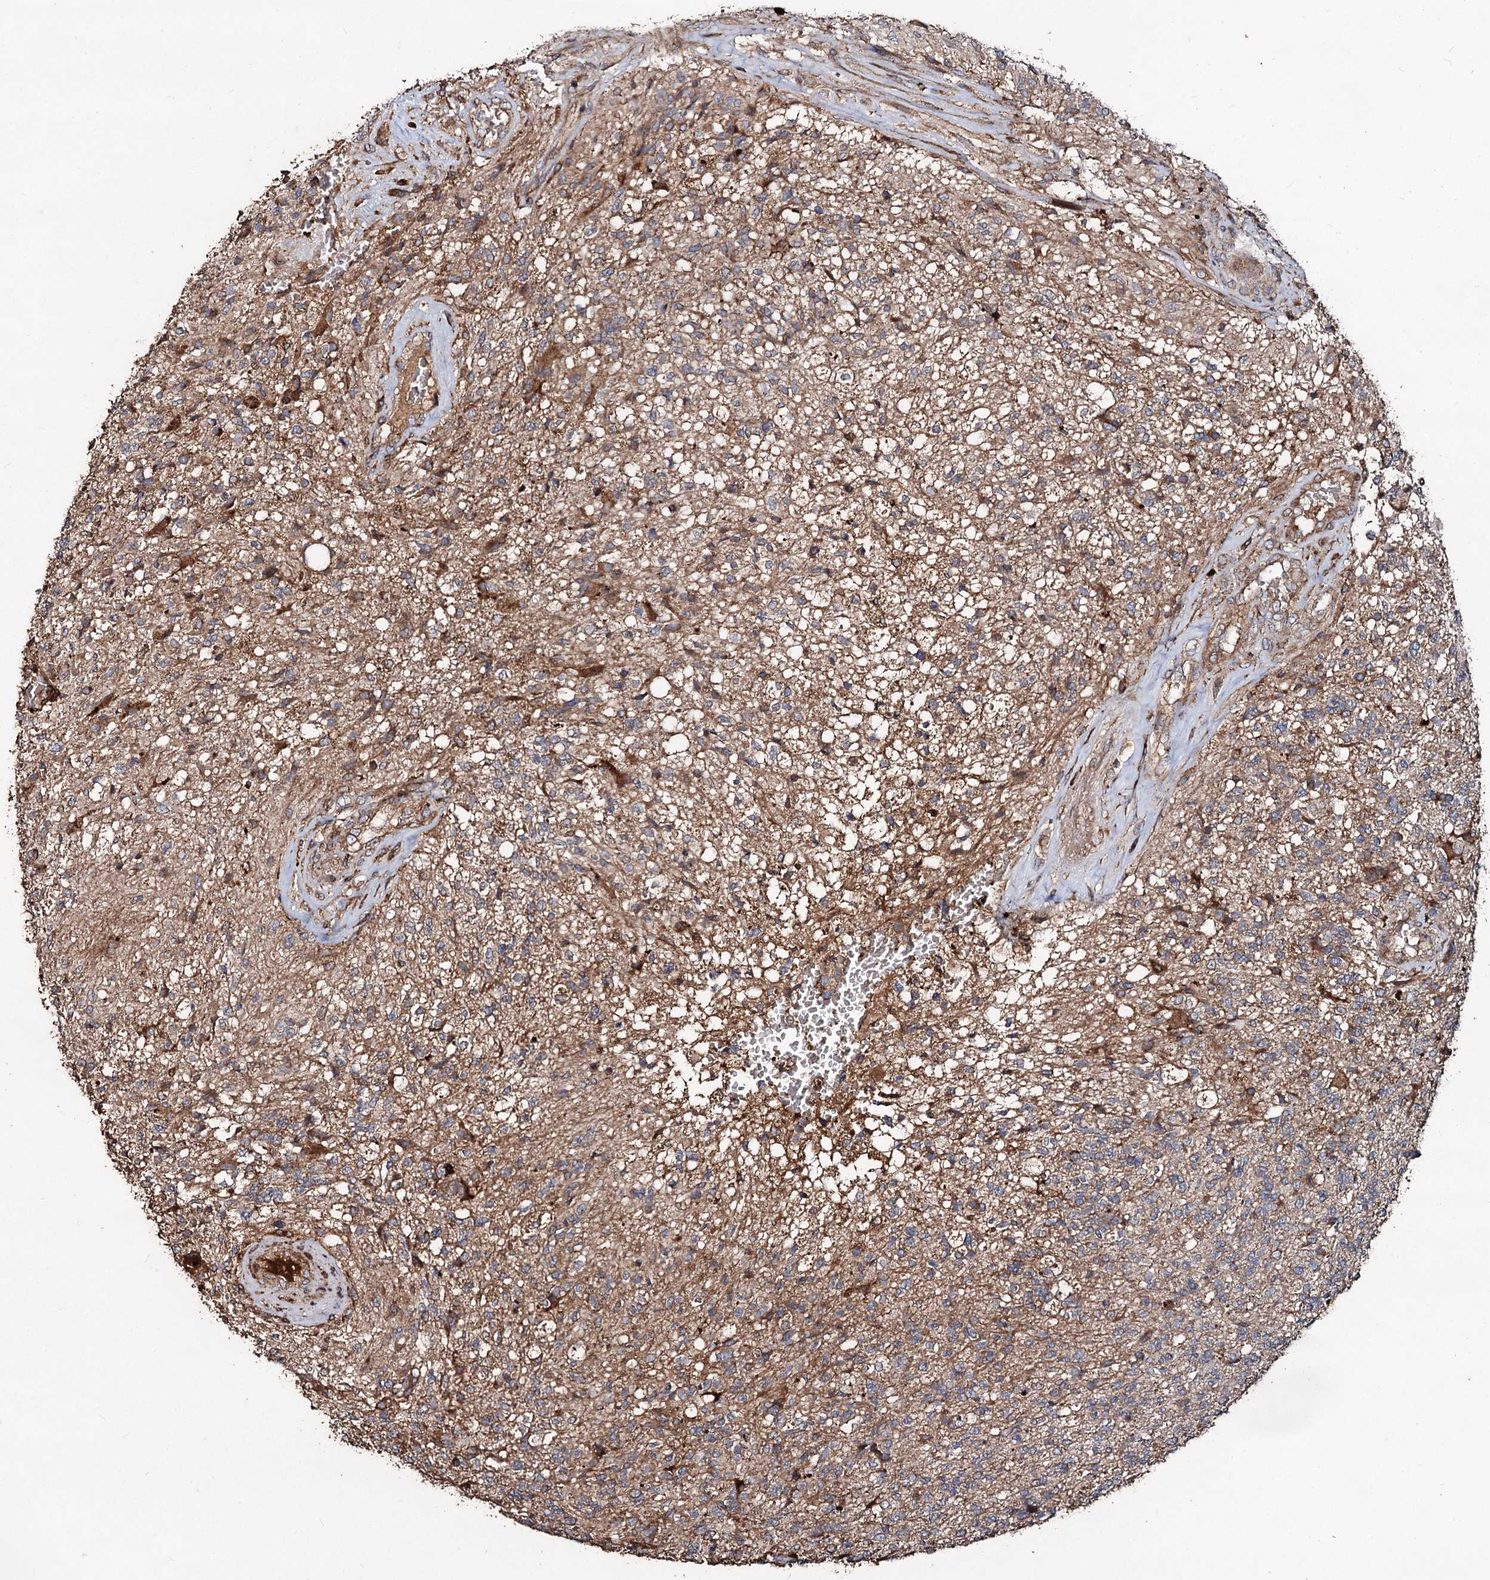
{"staining": {"intensity": "negative", "quantity": "none", "location": "none"}, "tissue": "glioma", "cell_type": "Tumor cells", "image_type": "cancer", "snomed": [{"axis": "morphology", "description": "Glioma, malignant, High grade"}, {"axis": "topography", "description": "Brain"}], "caption": "Protein analysis of malignant glioma (high-grade) exhibits no significant expression in tumor cells.", "gene": "NOTCH2NLA", "patient": {"sex": "male", "age": 56}}